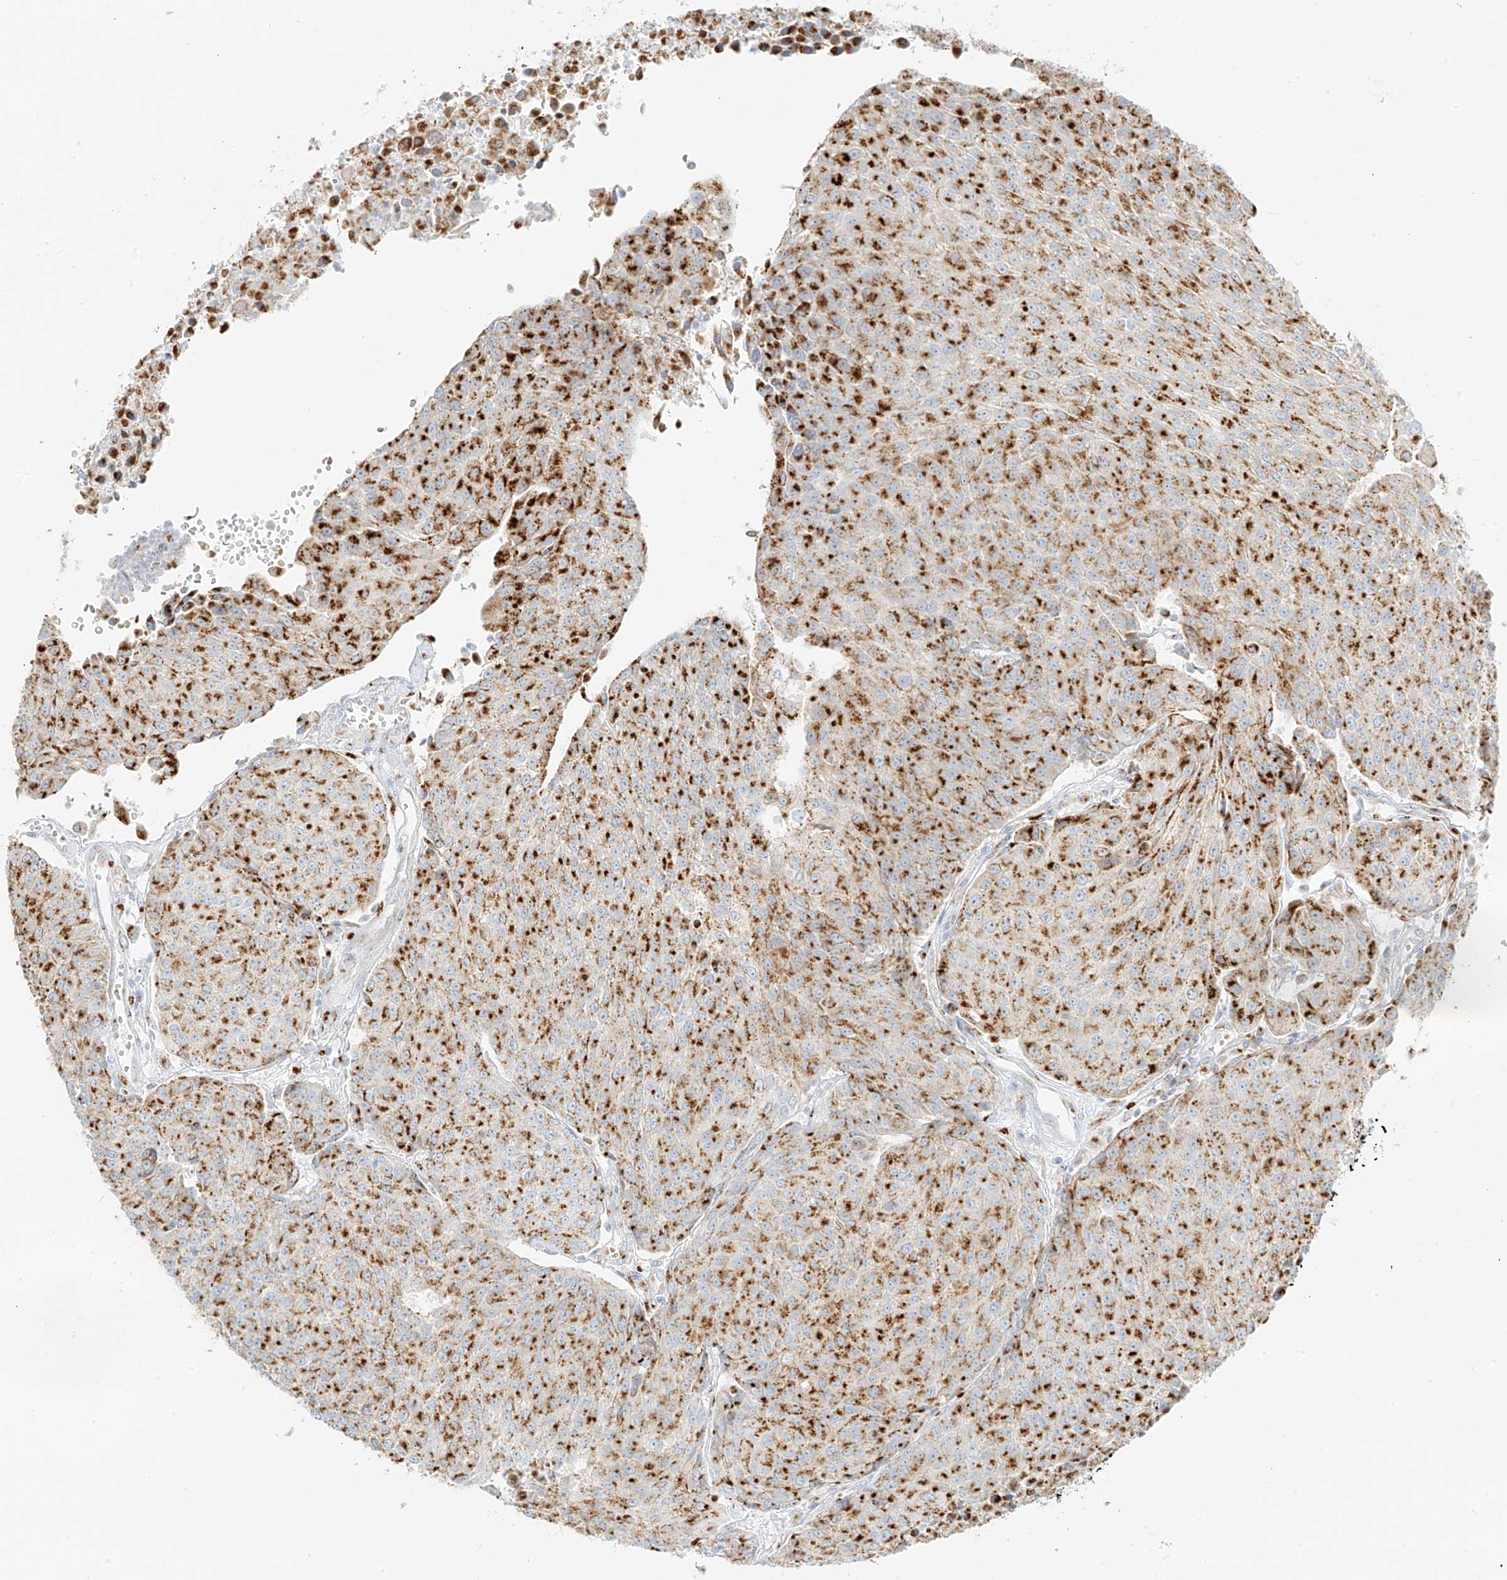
{"staining": {"intensity": "strong", "quantity": ">75%", "location": "cytoplasmic/membranous"}, "tissue": "urothelial cancer", "cell_type": "Tumor cells", "image_type": "cancer", "snomed": [{"axis": "morphology", "description": "Urothelial carcinoma, High grade"}, {"axis": "topography", "description": "Urinary bladder"}], "caption": "Immunohistochemical staining of human high-grade urothelial carcinoma exhibits strong cytoplasmic/membranous protein expression in approximately >75% of tumor cells.", "gene": "TMEM87B", "patient": {"sex": "female", "age": 85}}